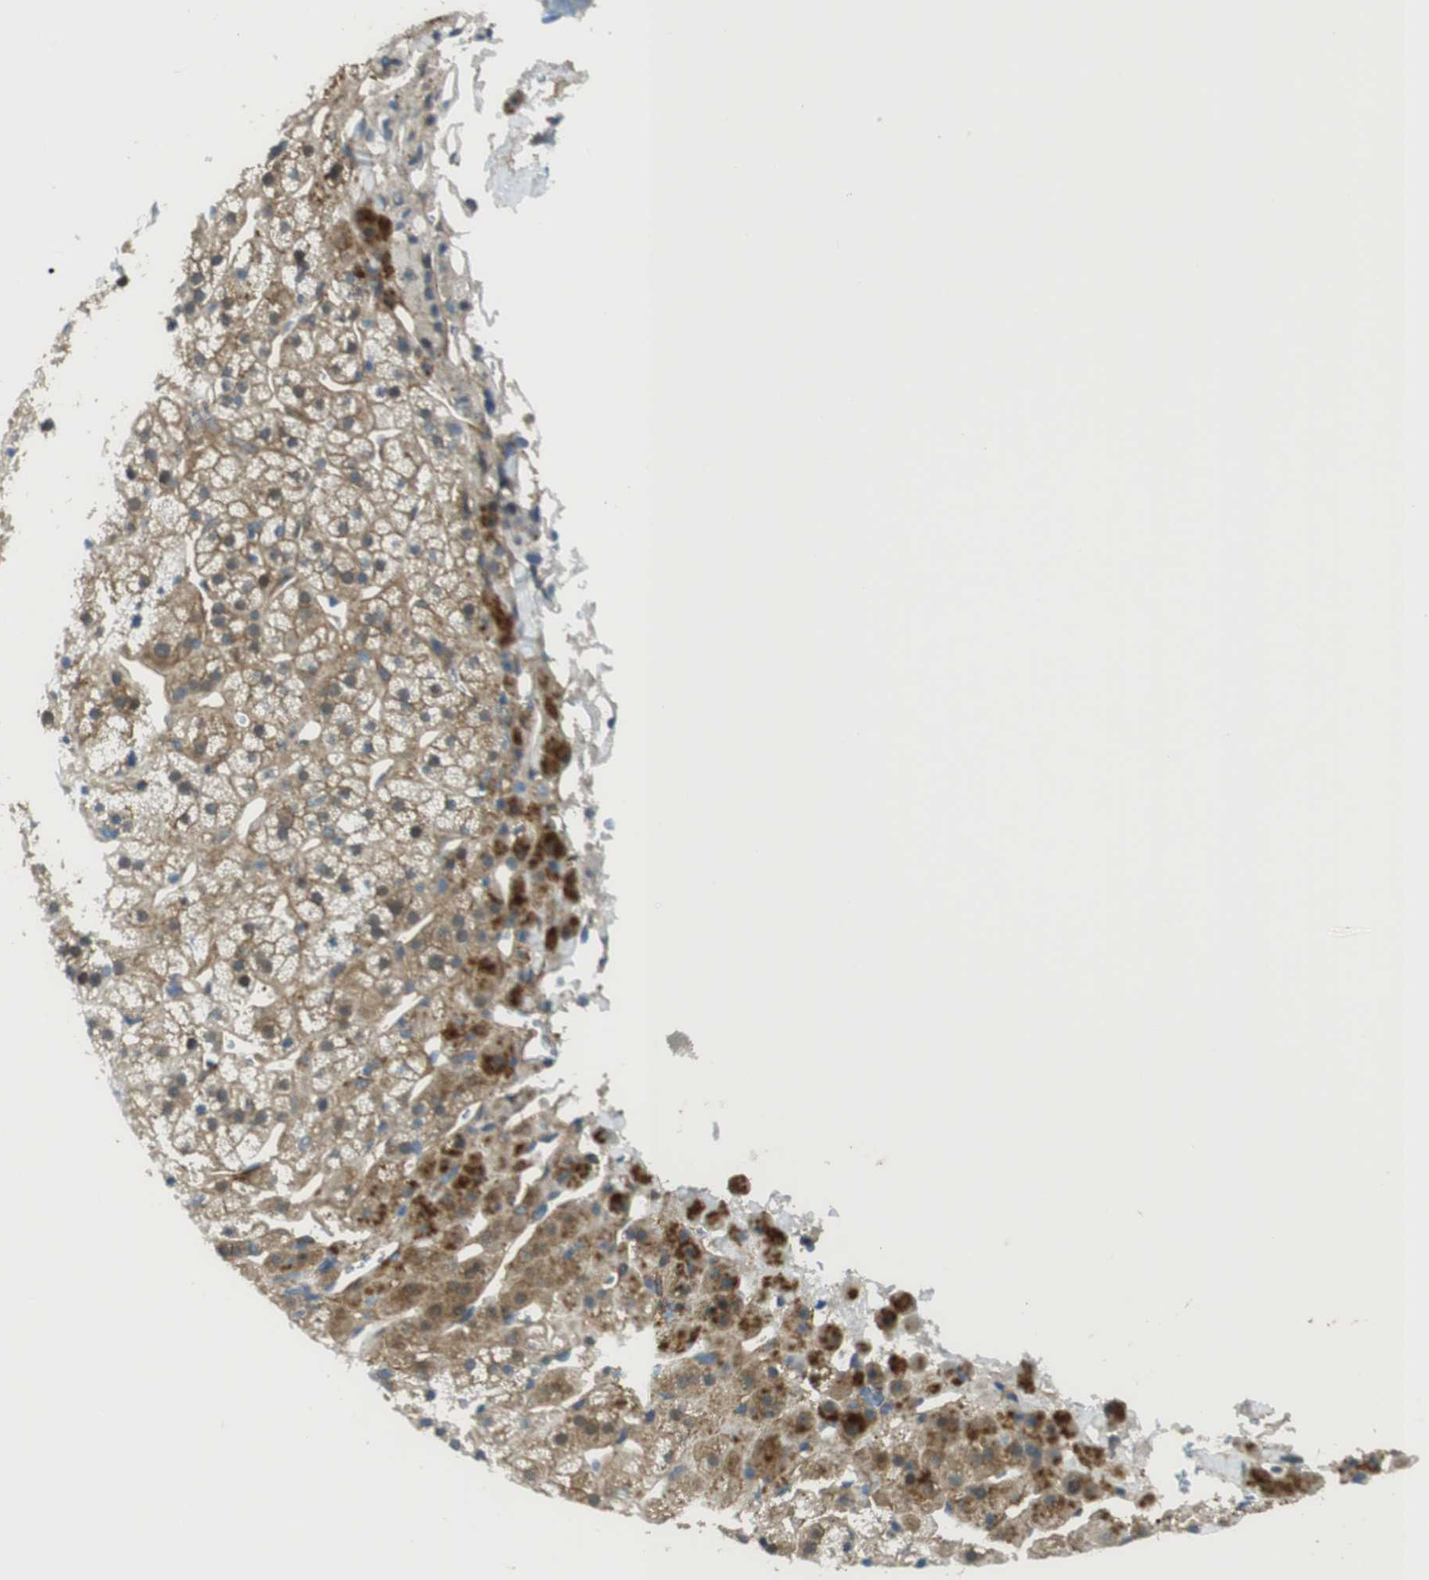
{"staining": {"intensity": "moderate", "quantity": ">75%", "location": "cytoplasmic/membranous"}, "tissue": "adrenal gland", "cell_type": "Glandular cells", "image_type": "normal", "snomed": [{"axis": "morphology", "description": "Normal tissue, NOS"}, {"axis": "topography", "description": "Adrenal gland"}], "caption": "A medium amount of moderate cytoplasmic/membranous expression is seen in approximately >75% of glandular cells in unremarkable adrenal gland.", "gene": "ABHD15", "patient": {"sex": "male", "age": 56}}